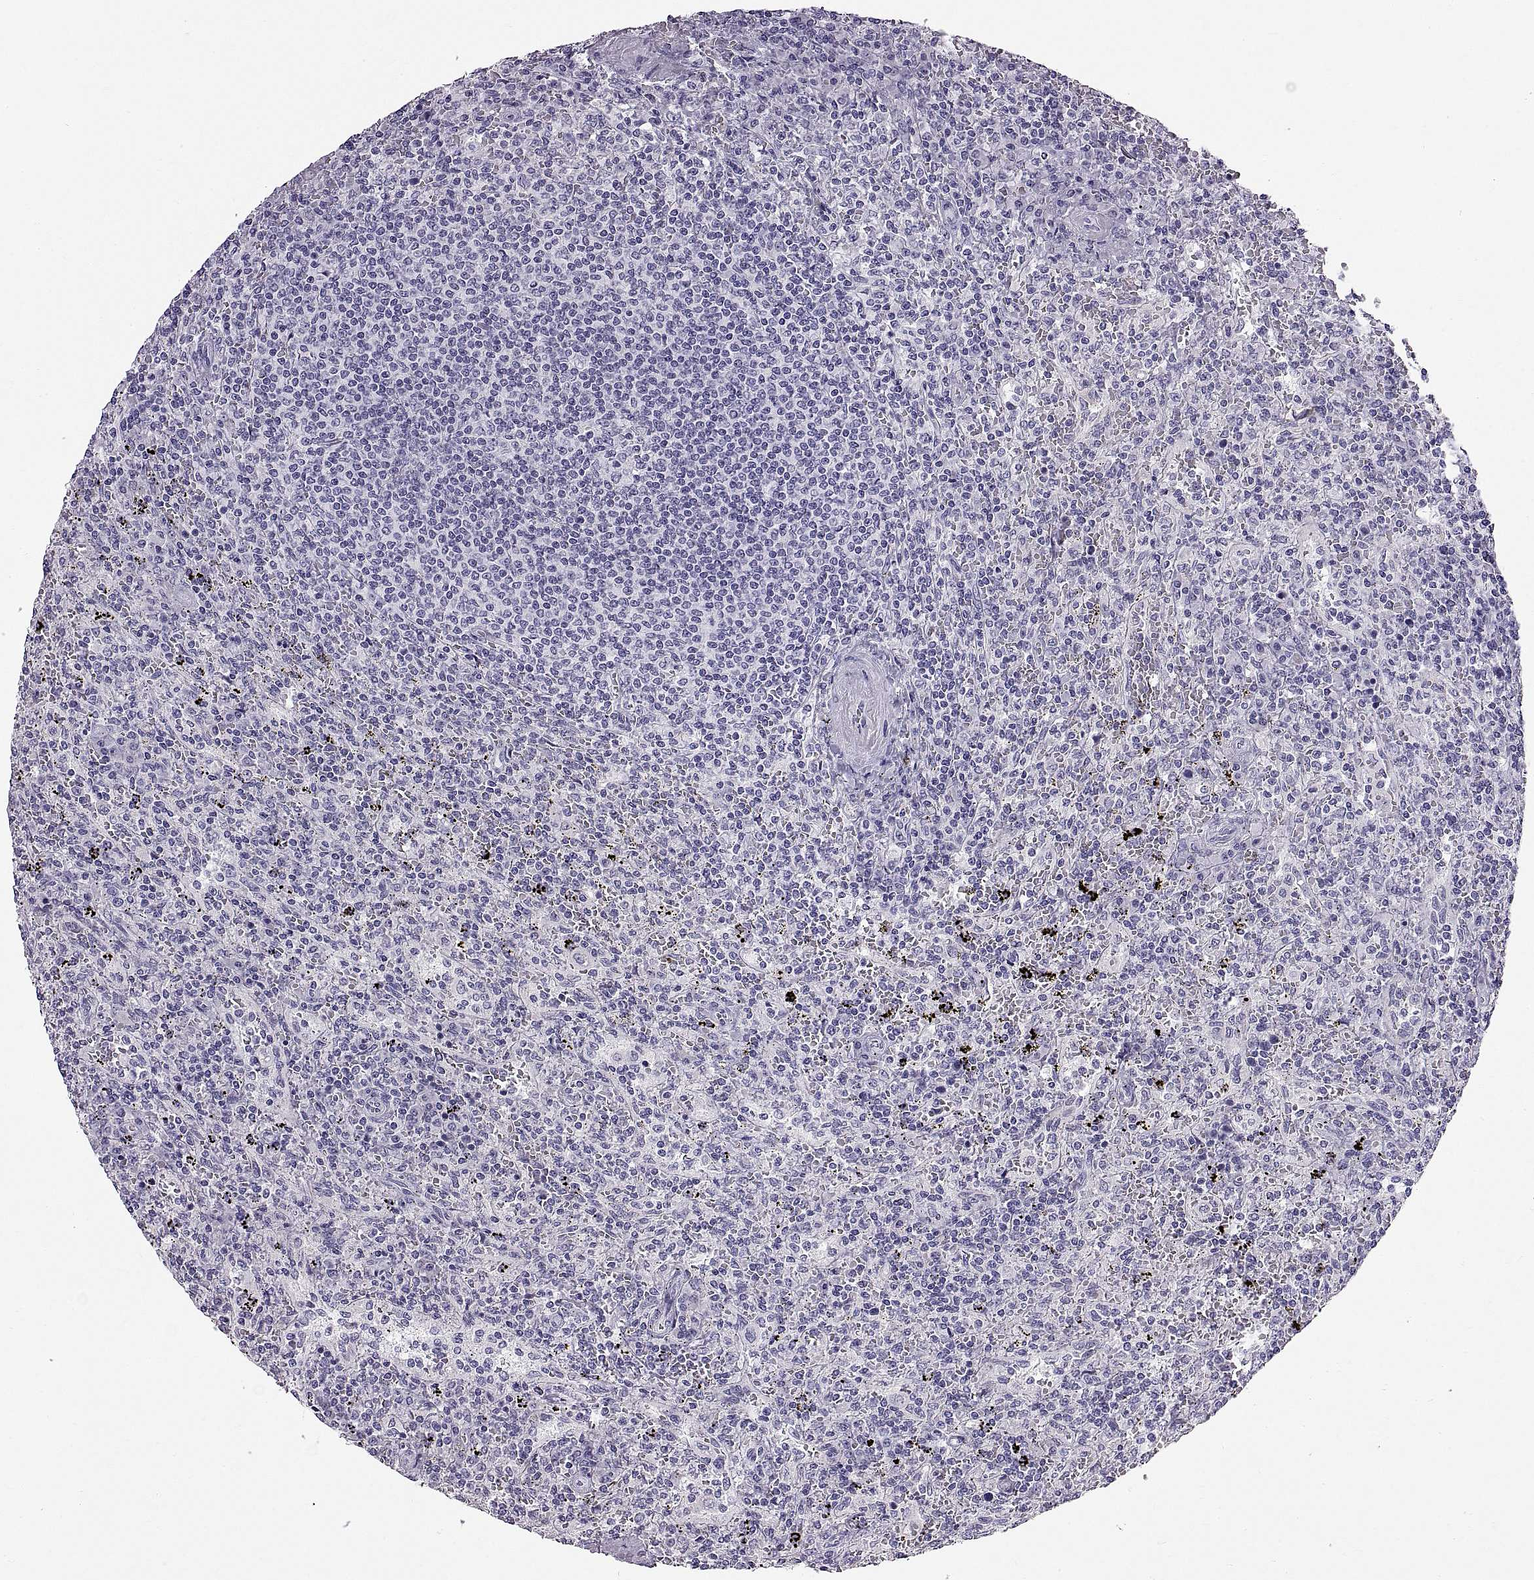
{"staining": {"intensity": "negative", "quantity": "none", "location": "none"}, "tissue": "lymphoma", "cell_type": "Tumor cells", "image_type": "cancer", "snomed": [{"axis": "morphology", "description": "Malignant lymphoma, non-Hodgkin's type, Low grade"}, {"axis": "topography", "description": "Spleen"}], "caption": "Lymphoma stained for a protein using IHC displays no positivity tumor cells.", "gene": "WFDC8", "patient": {"sex": "male", "age": 62}}